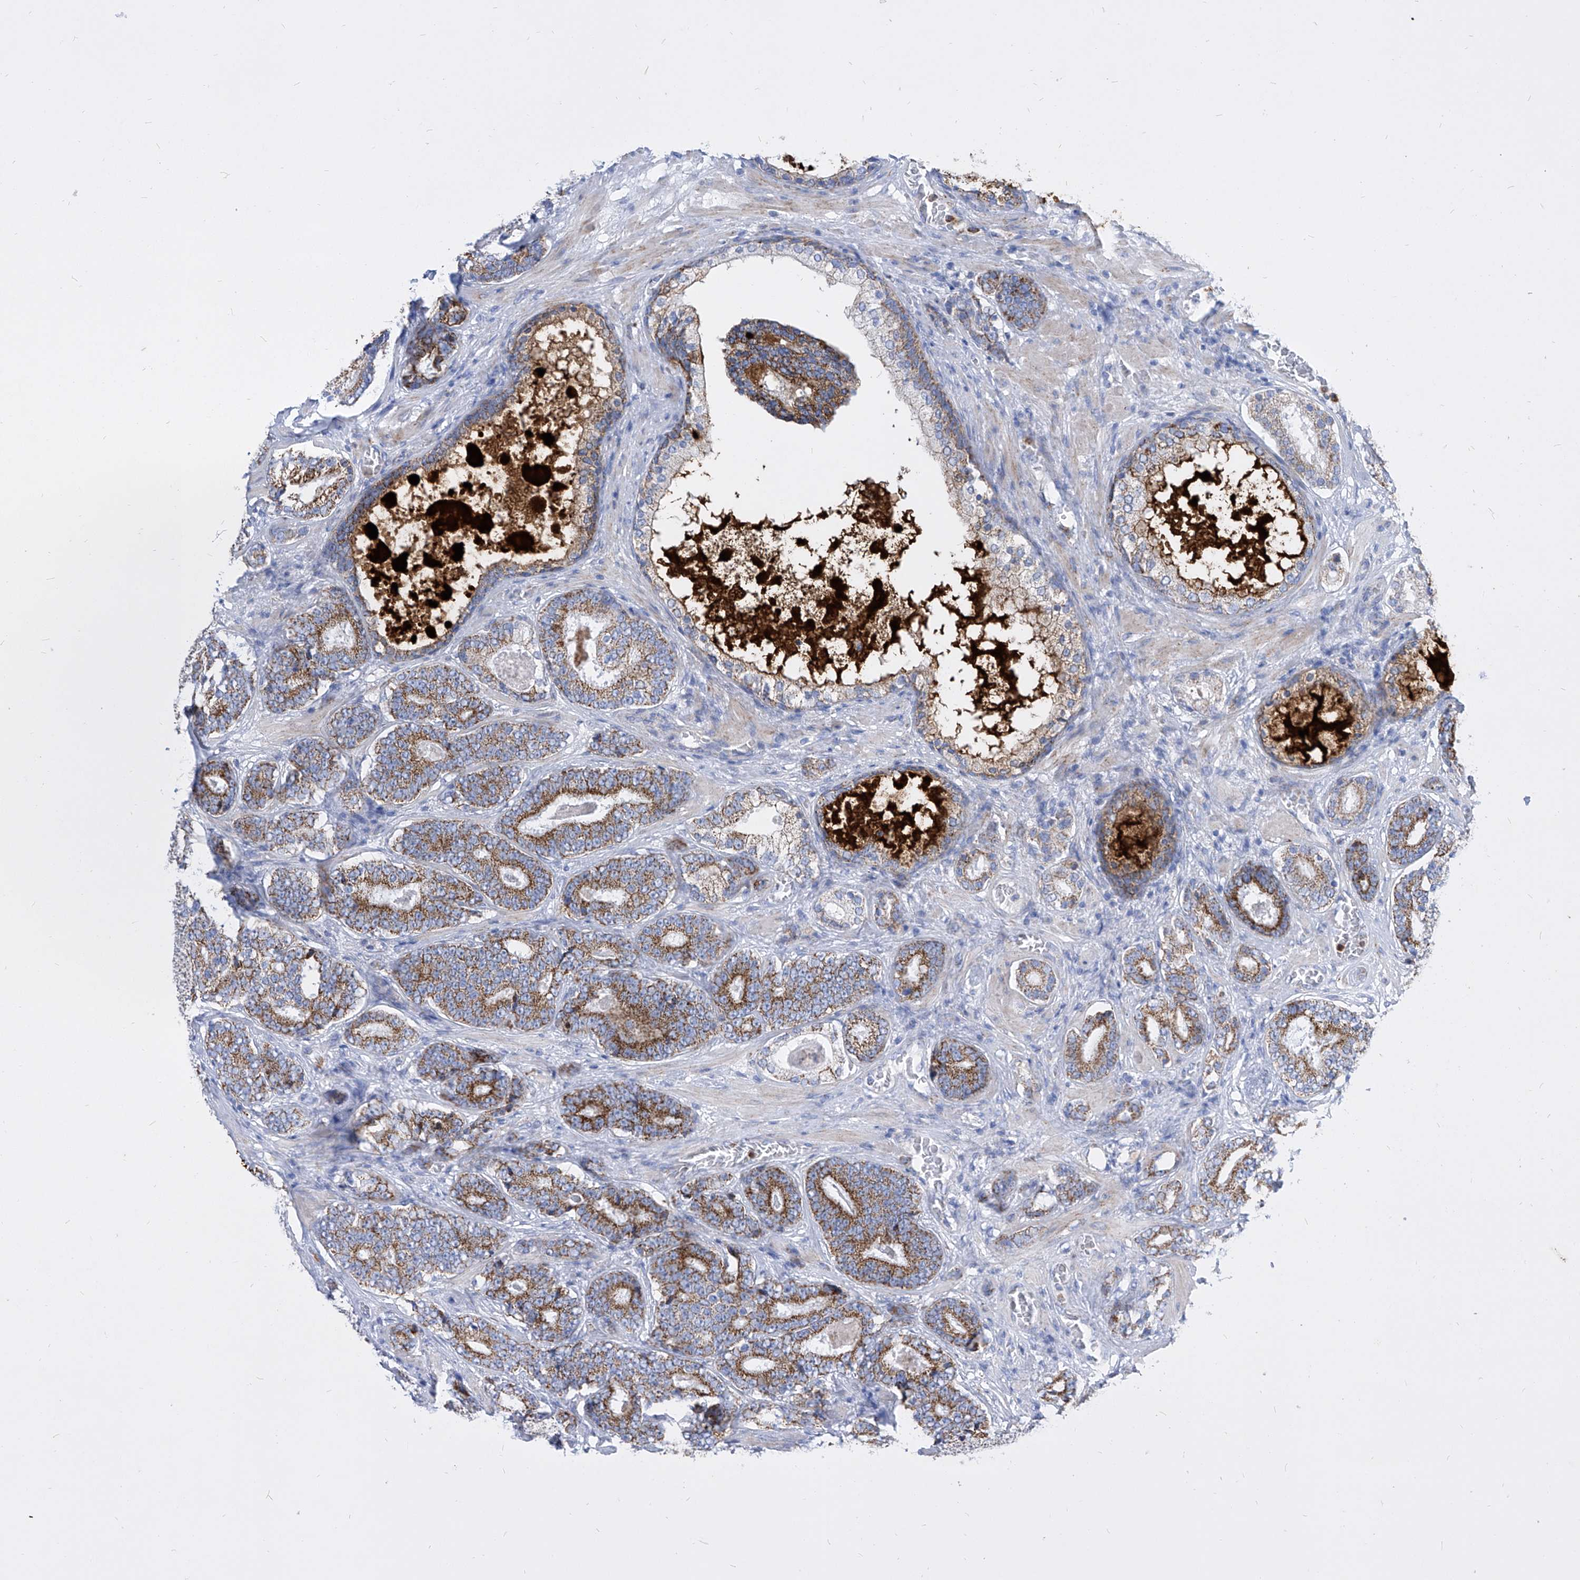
{"staining": {"intensity": "moderate", "quantity": ">75%", "location": "cytoplasmic/membranous"}, "tissue": "prostate cancer", "cell_type": "Tumor cells", "image_type": "cancer", "snomed": [{"axis": "morphology", "description": "Adenocarcinoma, High grade"}, {"axis": "topography", "description": "Prostate"}], "caption": "The micrograph exhibits a brown stain indicating the presence of a protein in the cytoplasmic/membranous of tumor cells in prostate high-grade adenocarcinoma.", "gene": "COQ3", "patient": {"sex": "male", "age": 60}}